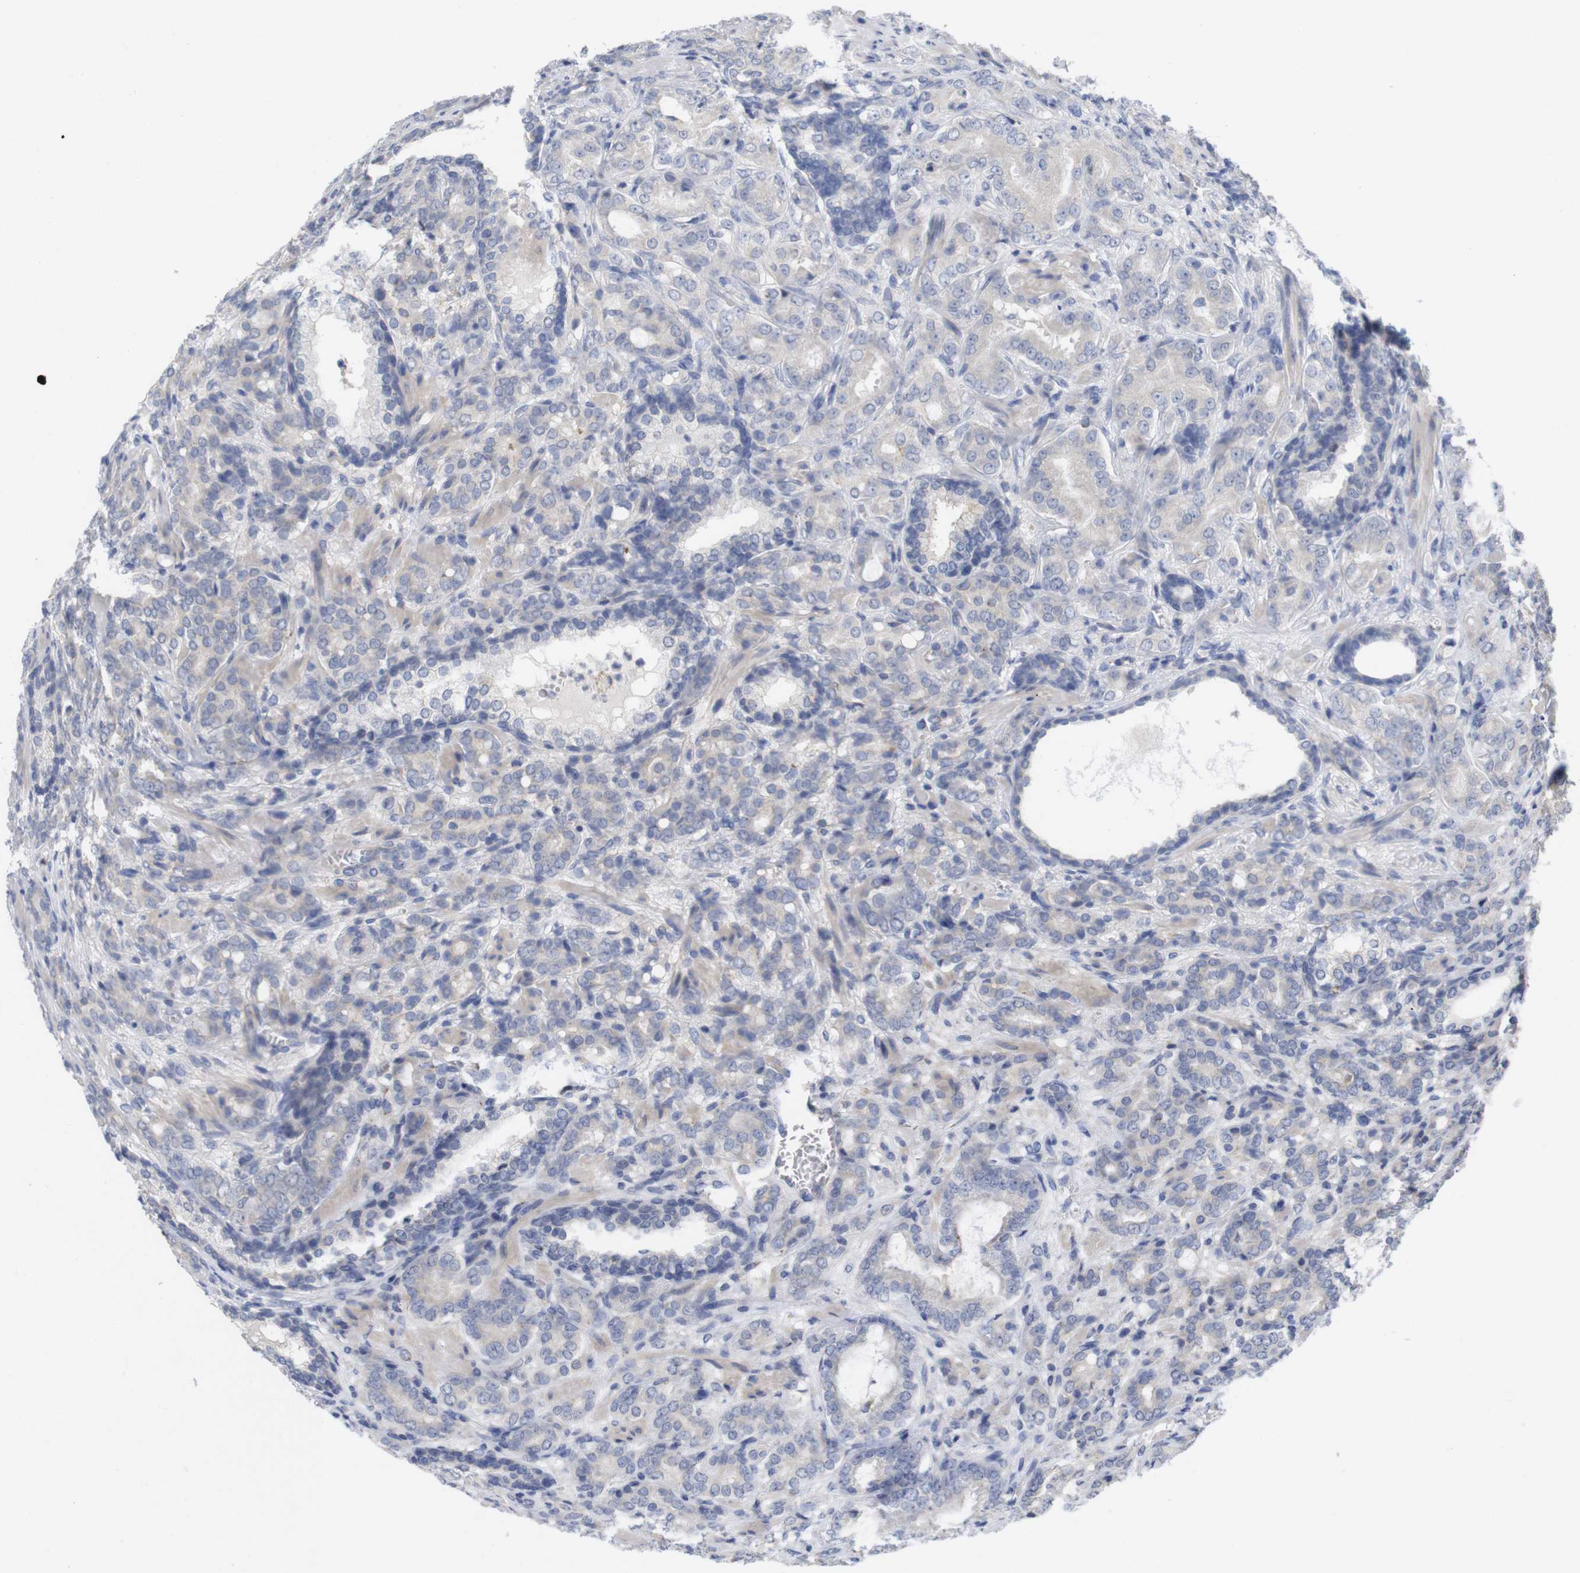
{"staining": {"intensity": "weak", "quantity": "<25%", "location": "cytoplasmic/membranous"}, "tissue": "prostate cancer", "cell_type": "Tumor cells", "image_type": "cancer", "snomed": [{"axis": "morphology", "description": "Adenocarcinoma, High grade"}, {"axis": "topography", "description": "Prostate"}], "caption": "IHC histopathology image of neoplastic tissue: human prostate cancer (adenocarcinoma (high-grade)) stained with DAB (3,3'-diaminobenzidine) exhibits no significant protein expression in tumor cells.", "gene": "TNNI3", "patient": {"sex": "male", "age": 64}}